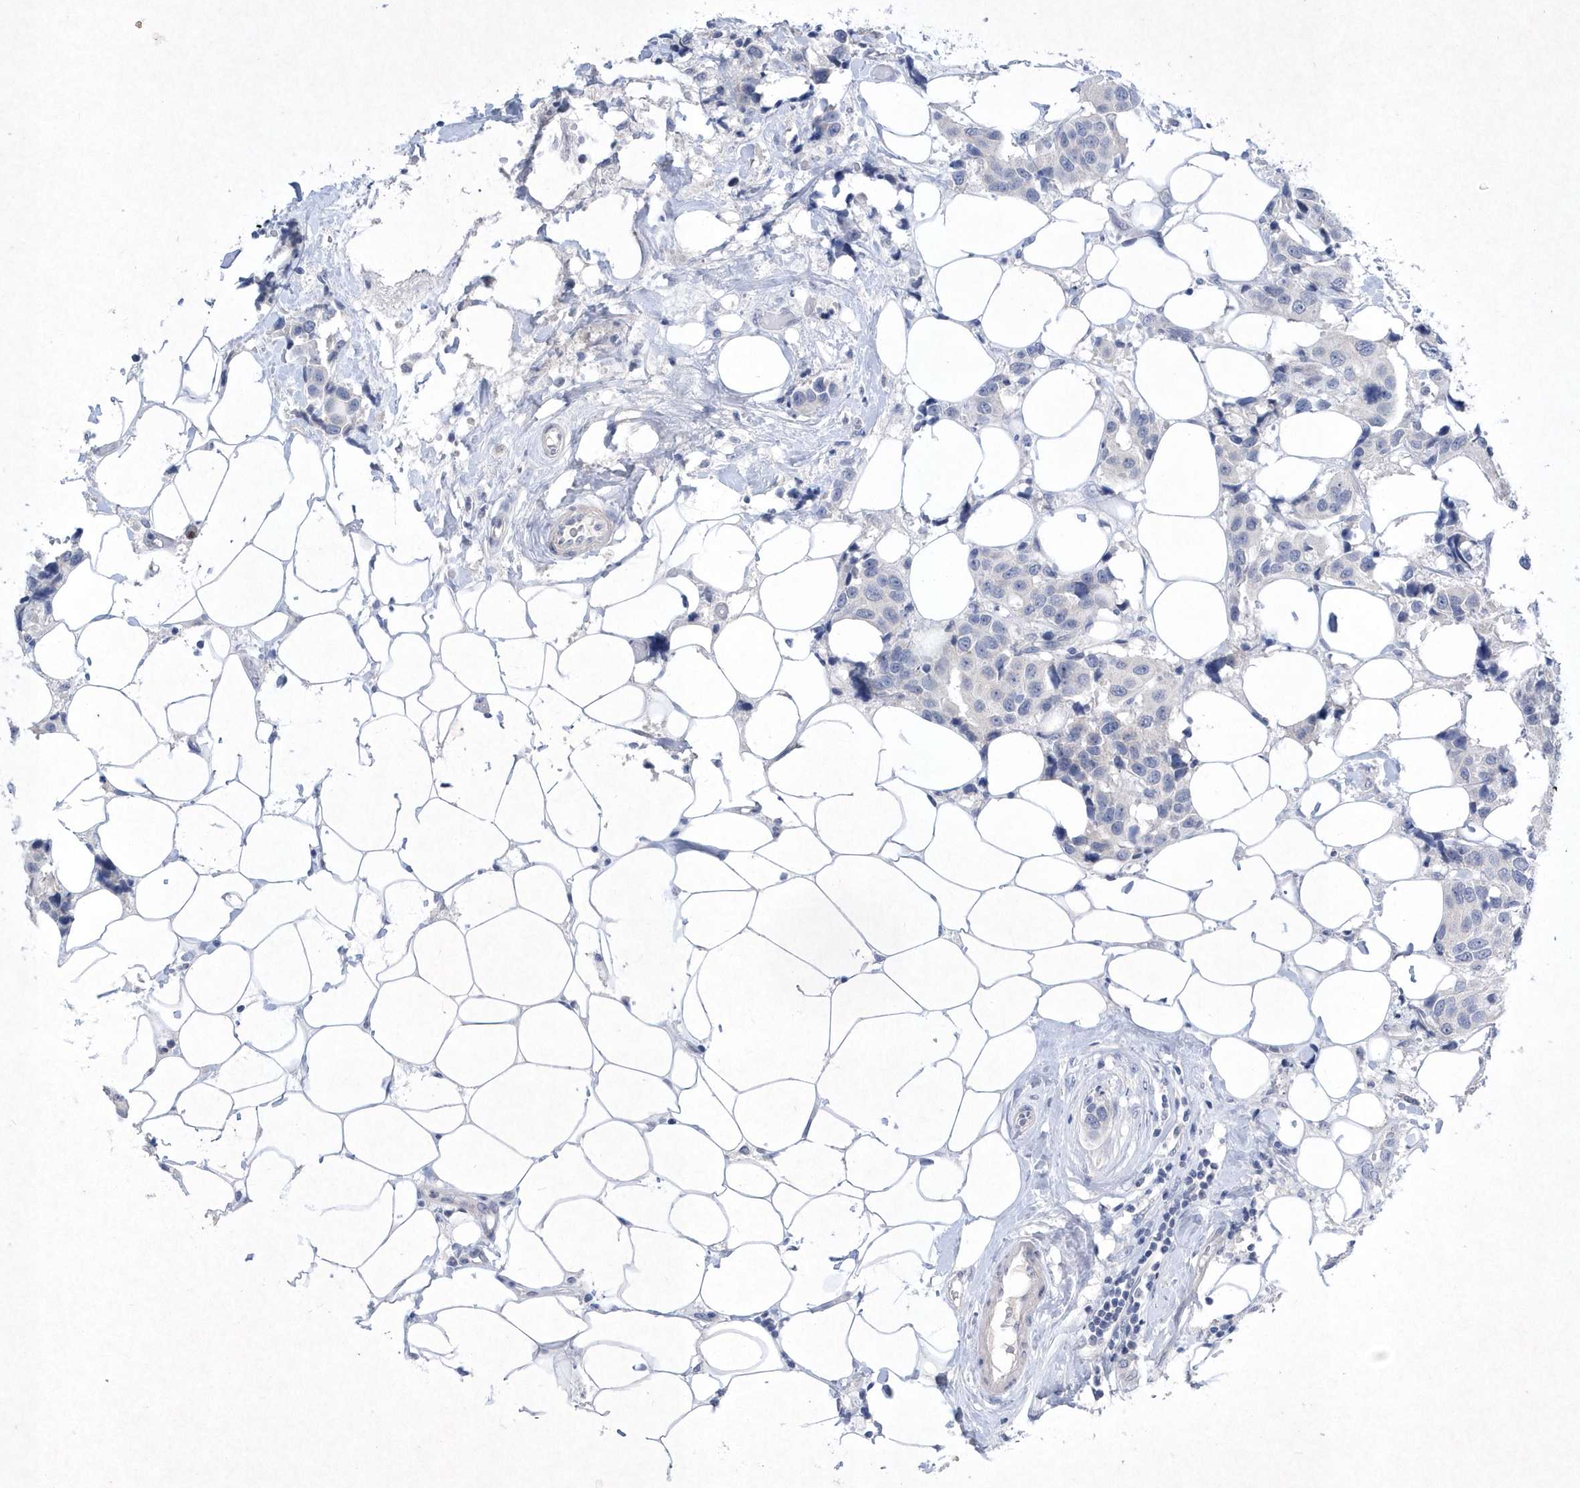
{"staining": {"intensity": "negative", "quantity": "none", "location": "none"}, "tissue": "breast cancer", "cell_type": "Tumor cells", "image_type": "cancer", "snomed": [{"axis": "morphology", "description": "Normal tissue, NOS"}, {"axis": "morphology", "description": "Duct carcinoma"}, {"axis": "topography", "description": "Breast"}], "caption": "Breast invasive ductal carcinoma stained for a protein using immunohistochemistry (IHC) reveals no expression tumor cells.", "gene": "BHLHA15", "patient": {"sex": "female", "age": 39}}